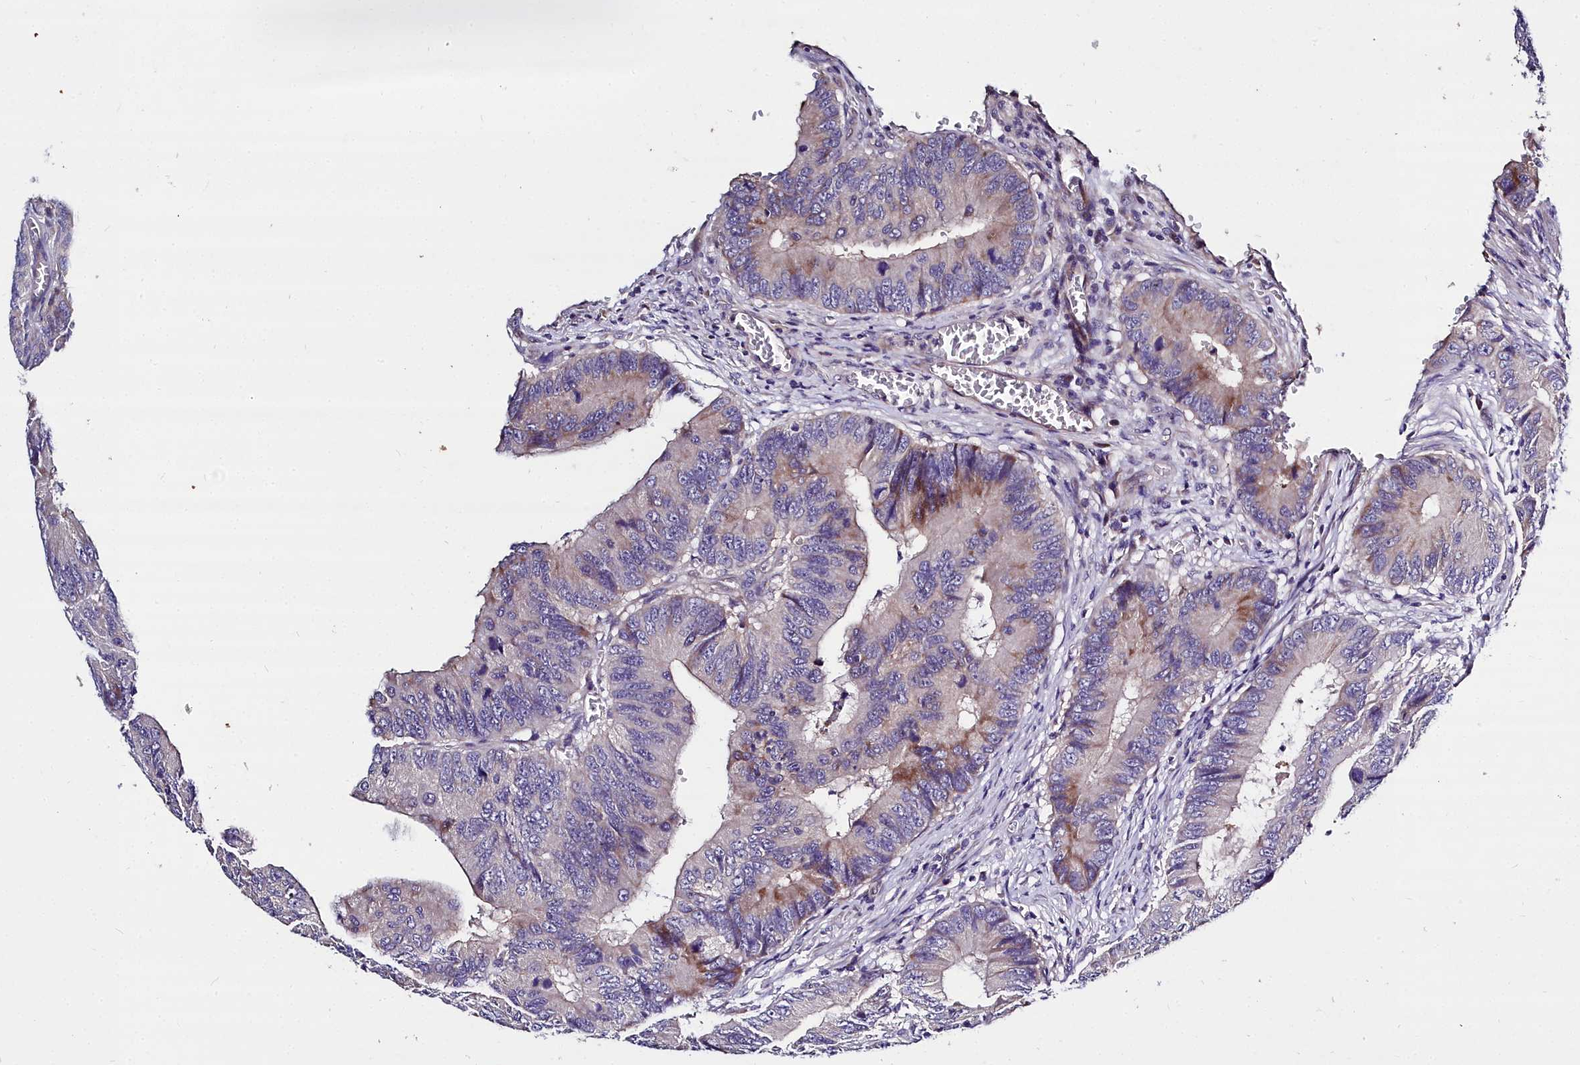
{"staining": {"intensity": "moderate", "quantity": "<25%", "location": "cytoplasmic/membranous"}, "tissue": "colorectal cancer", "cell_type": "Tumor cells", "image_type": "cancer", "snomed": [{"axis": "morphology", "description": "Adenocarcinoma, NOS"}, {"axis": "topography", "description": "Colon"}], "caption": "This is an image of immunohistochemistry staining of colorectal adenocarcinoma, which shows moderate expression in the cytoplasmic/membranous of tumor cells.", "gene": "NT5M", "patient": {"sex": "male", "age": 85}}